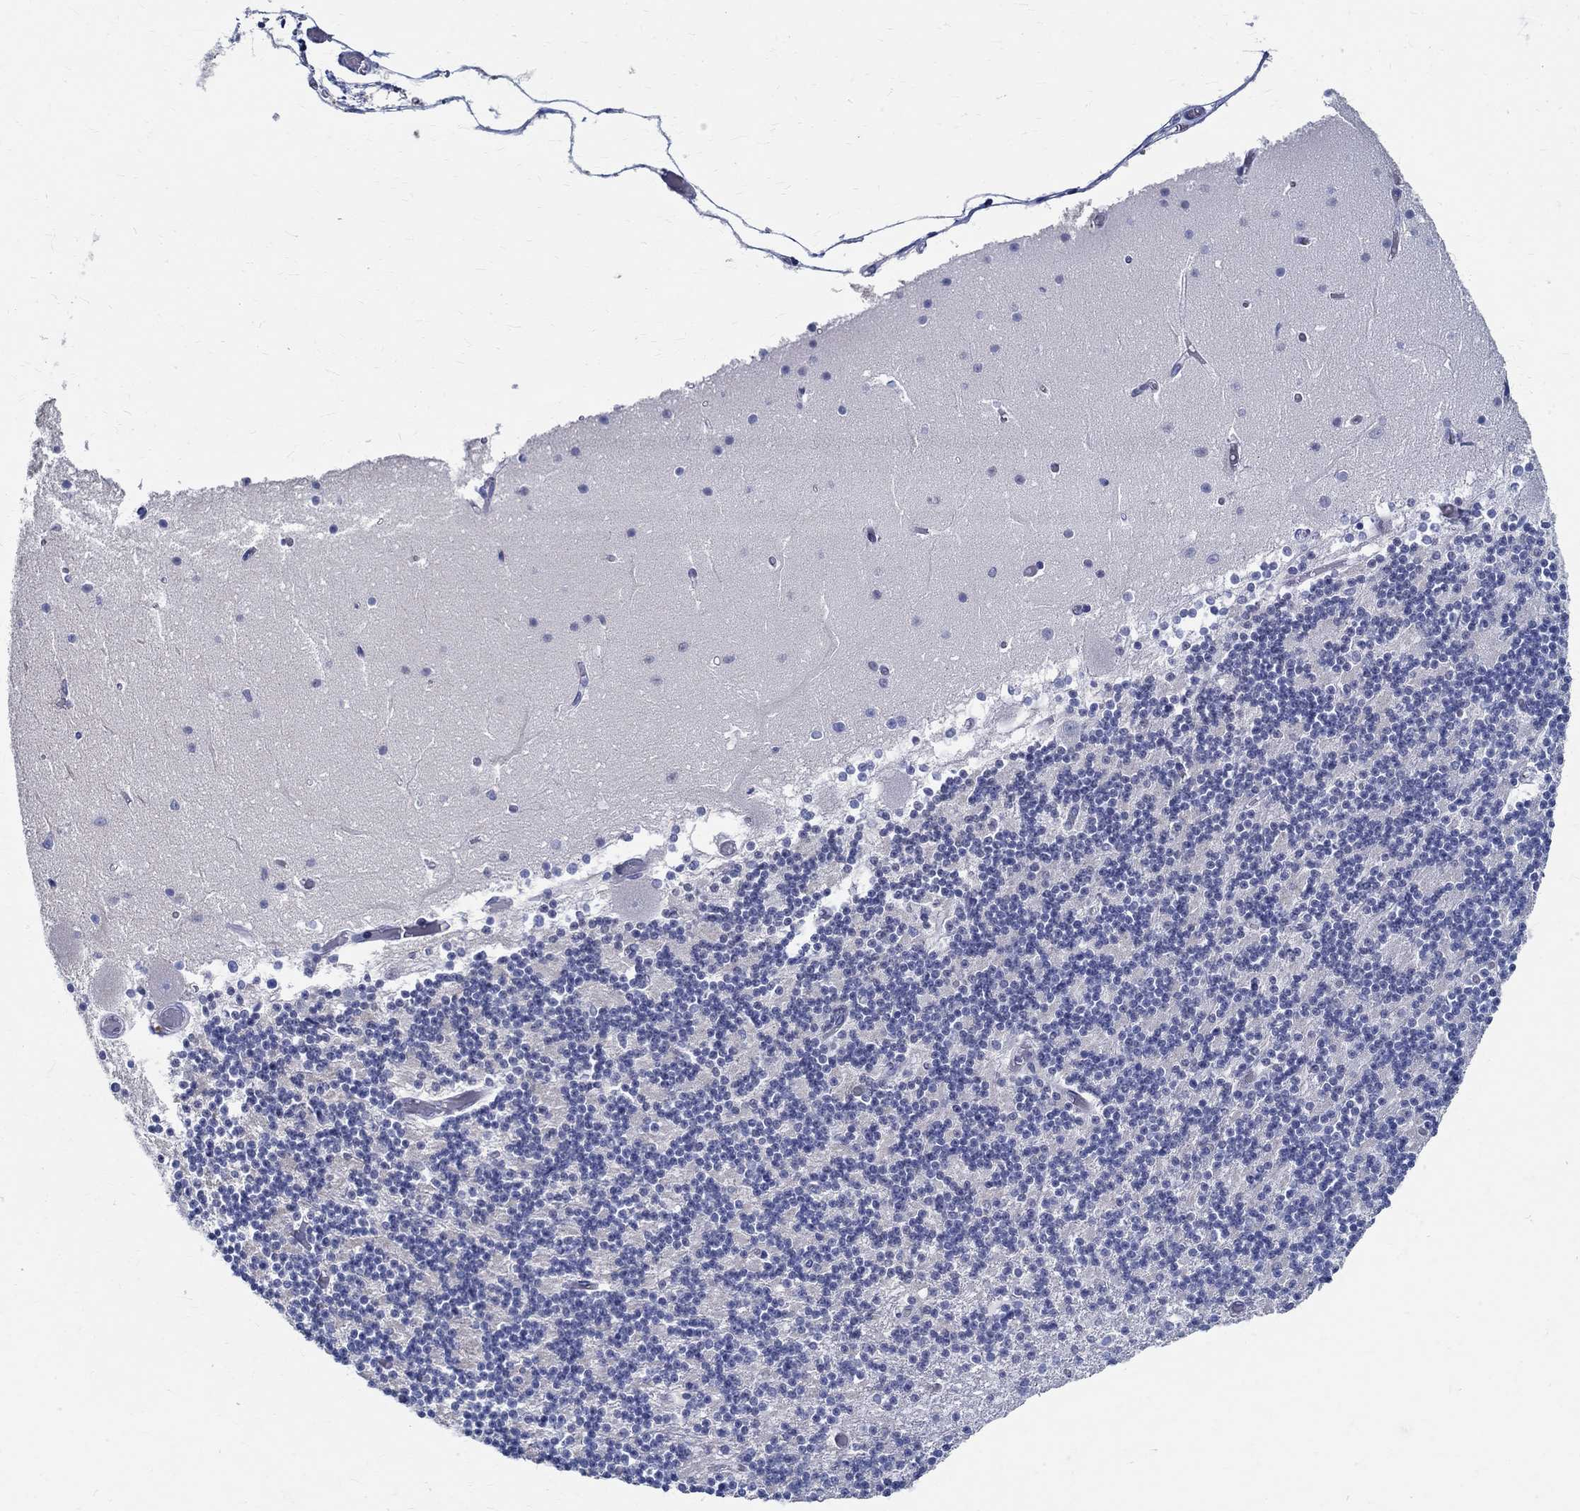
{"staining": {"intensity": "negative", "quantity": "none", "location": "none"}, "tissue": "cerebellum", "cell_type": "Cells in granular layer", "image_type": "normal", "snomed": [{"axis": "morphology", "description": "Normal tissue, NOS"}, {"axis": "topography", "description": "Cerebellum"}], "caption": "Immunohistochemical staining of normal human cerebellum demonstrates no significant staining in cells in granular layer.", "gene": "TSPAN16", "patient": {"sex": "female", "age": 28}}